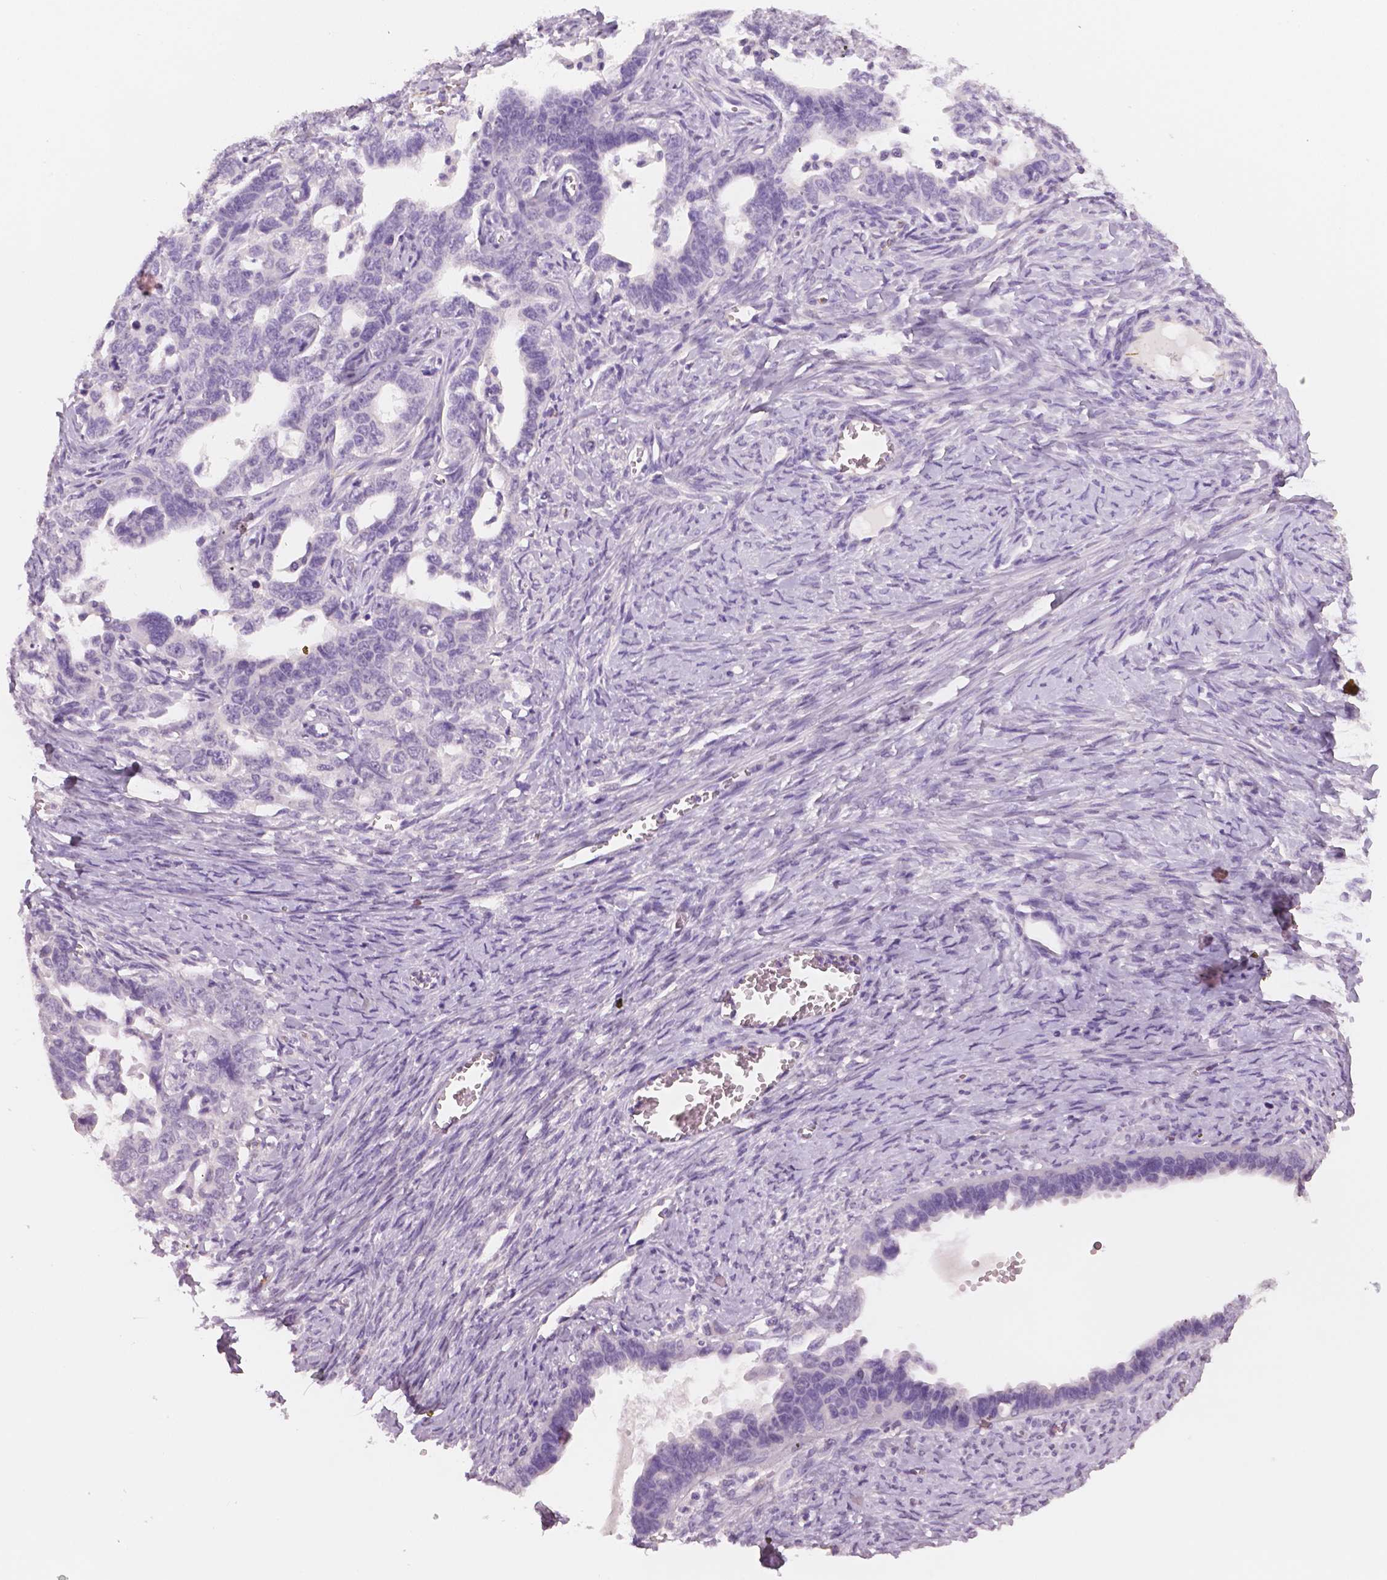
{"staining": {"intensity": "negative", "quantity": "none", "location": "none"}, "tissue": "ovarian cancer", "cell_type": "Tumor cells", "image_type": "cancer", "snomed": [{"axis": "morphology", "description": "Cystadenocarcinoma, serous, NOS"}, {"axis": "topography", "description": "Ovary"}], "caption": "Photomicrograph shows no protein positivity in tumor cells of ovarian cancer (serous cystadenocarcinoma) tissue.", "gene": "TSPAN7", "patient": {"sex": "female", "age": 69}}